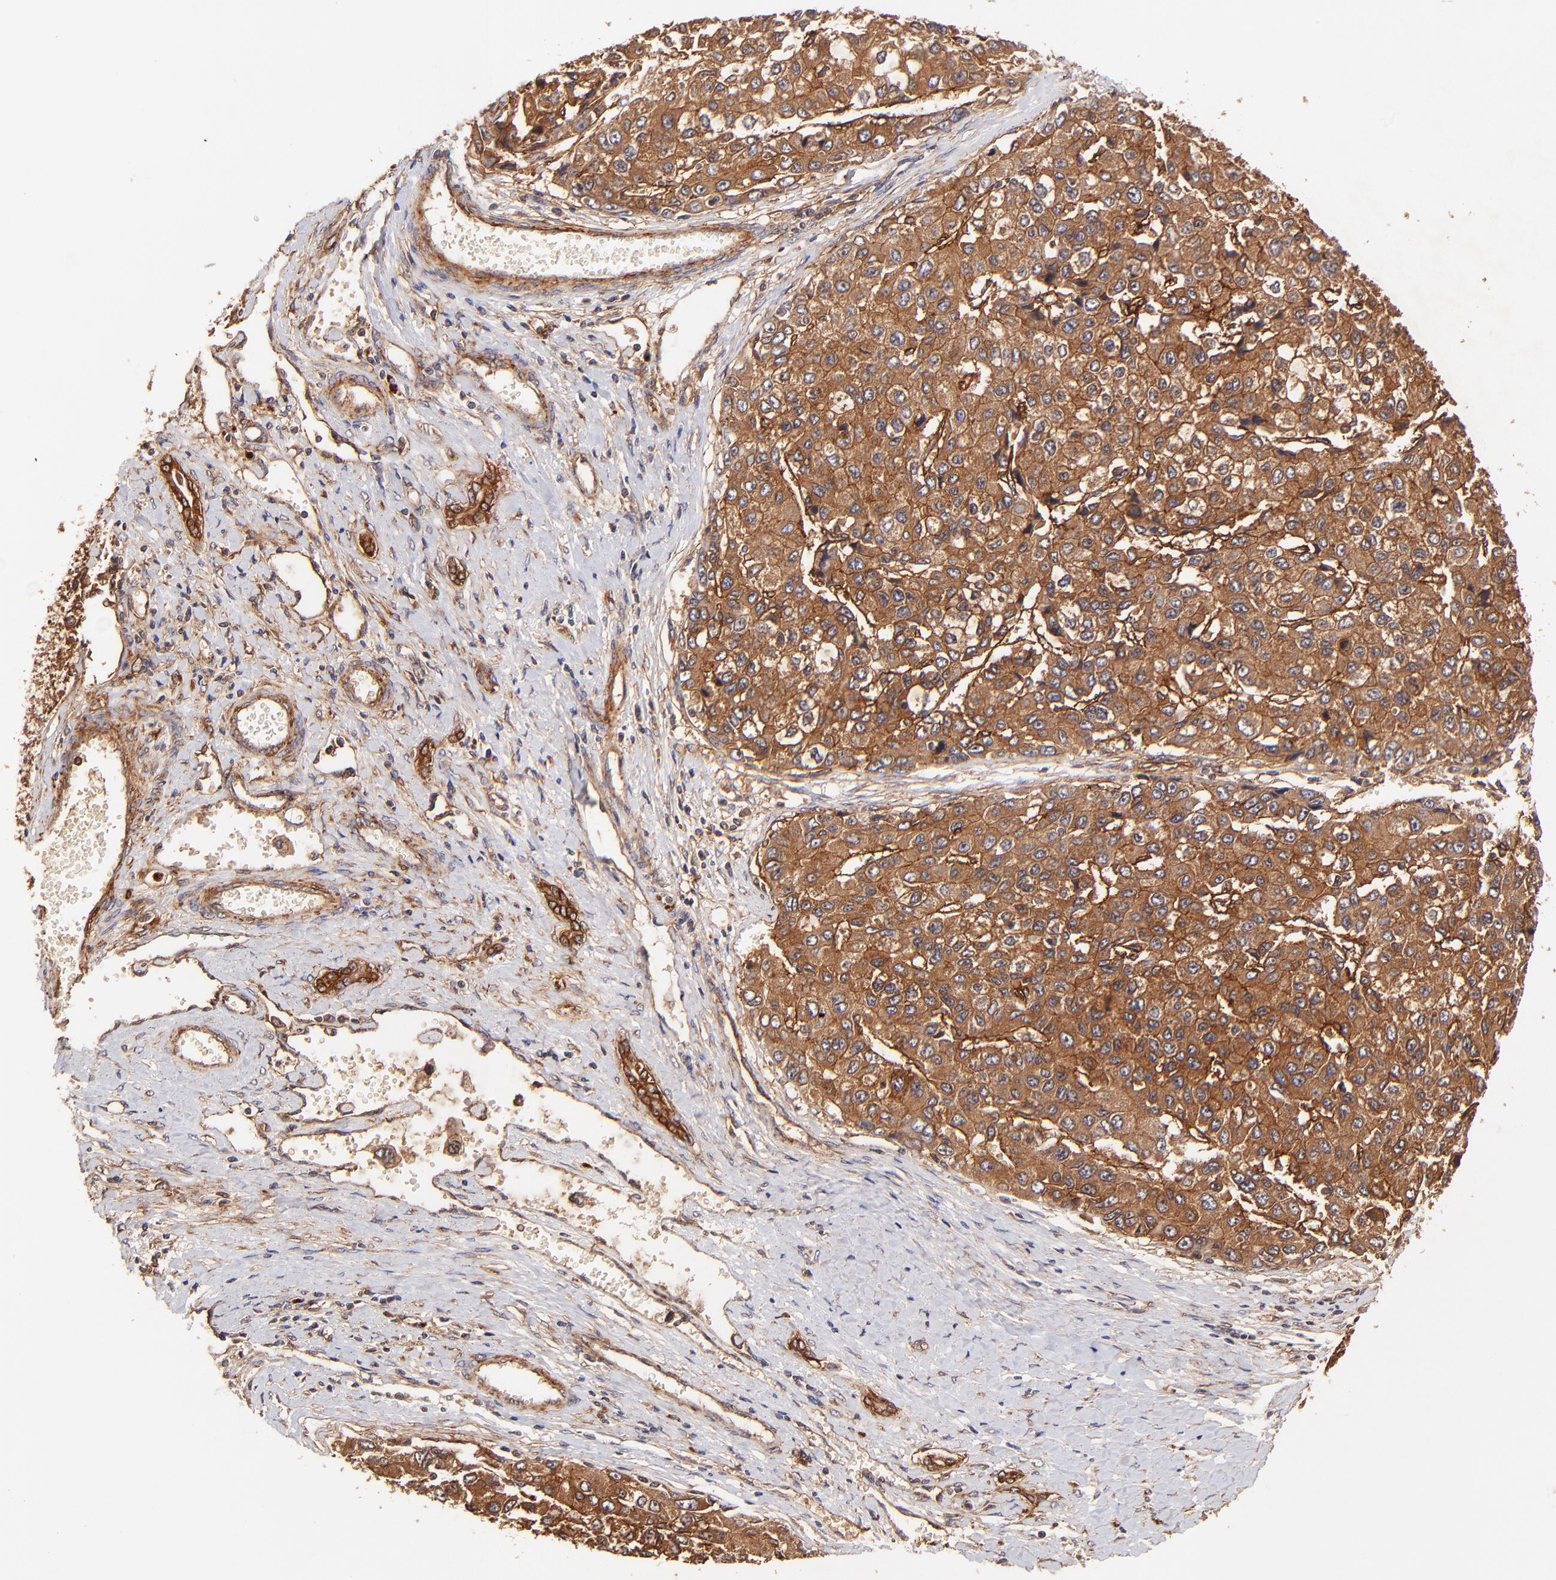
{"staining": {"intensity": "strong", "quantity": ">75%", "location": "cytoplasmic/membranous"}, "tissue": "liver cancer", "cell_type": "Tumor cells", "image_type": "cancer", "snomed": [{"axis": "morphology", "description": "Carcinoma, Hepatocellular, NOS"}, {"axis": "topography", "description": "Liver"}], "caption": "Strong cytoplasmic/membranous expression for a protein is appreciated in about >75% of tumor cells of liver cancer using immunohistochemistry.", "gene": "ITGB1", "patient": {"sex": "female", "age": 66}}